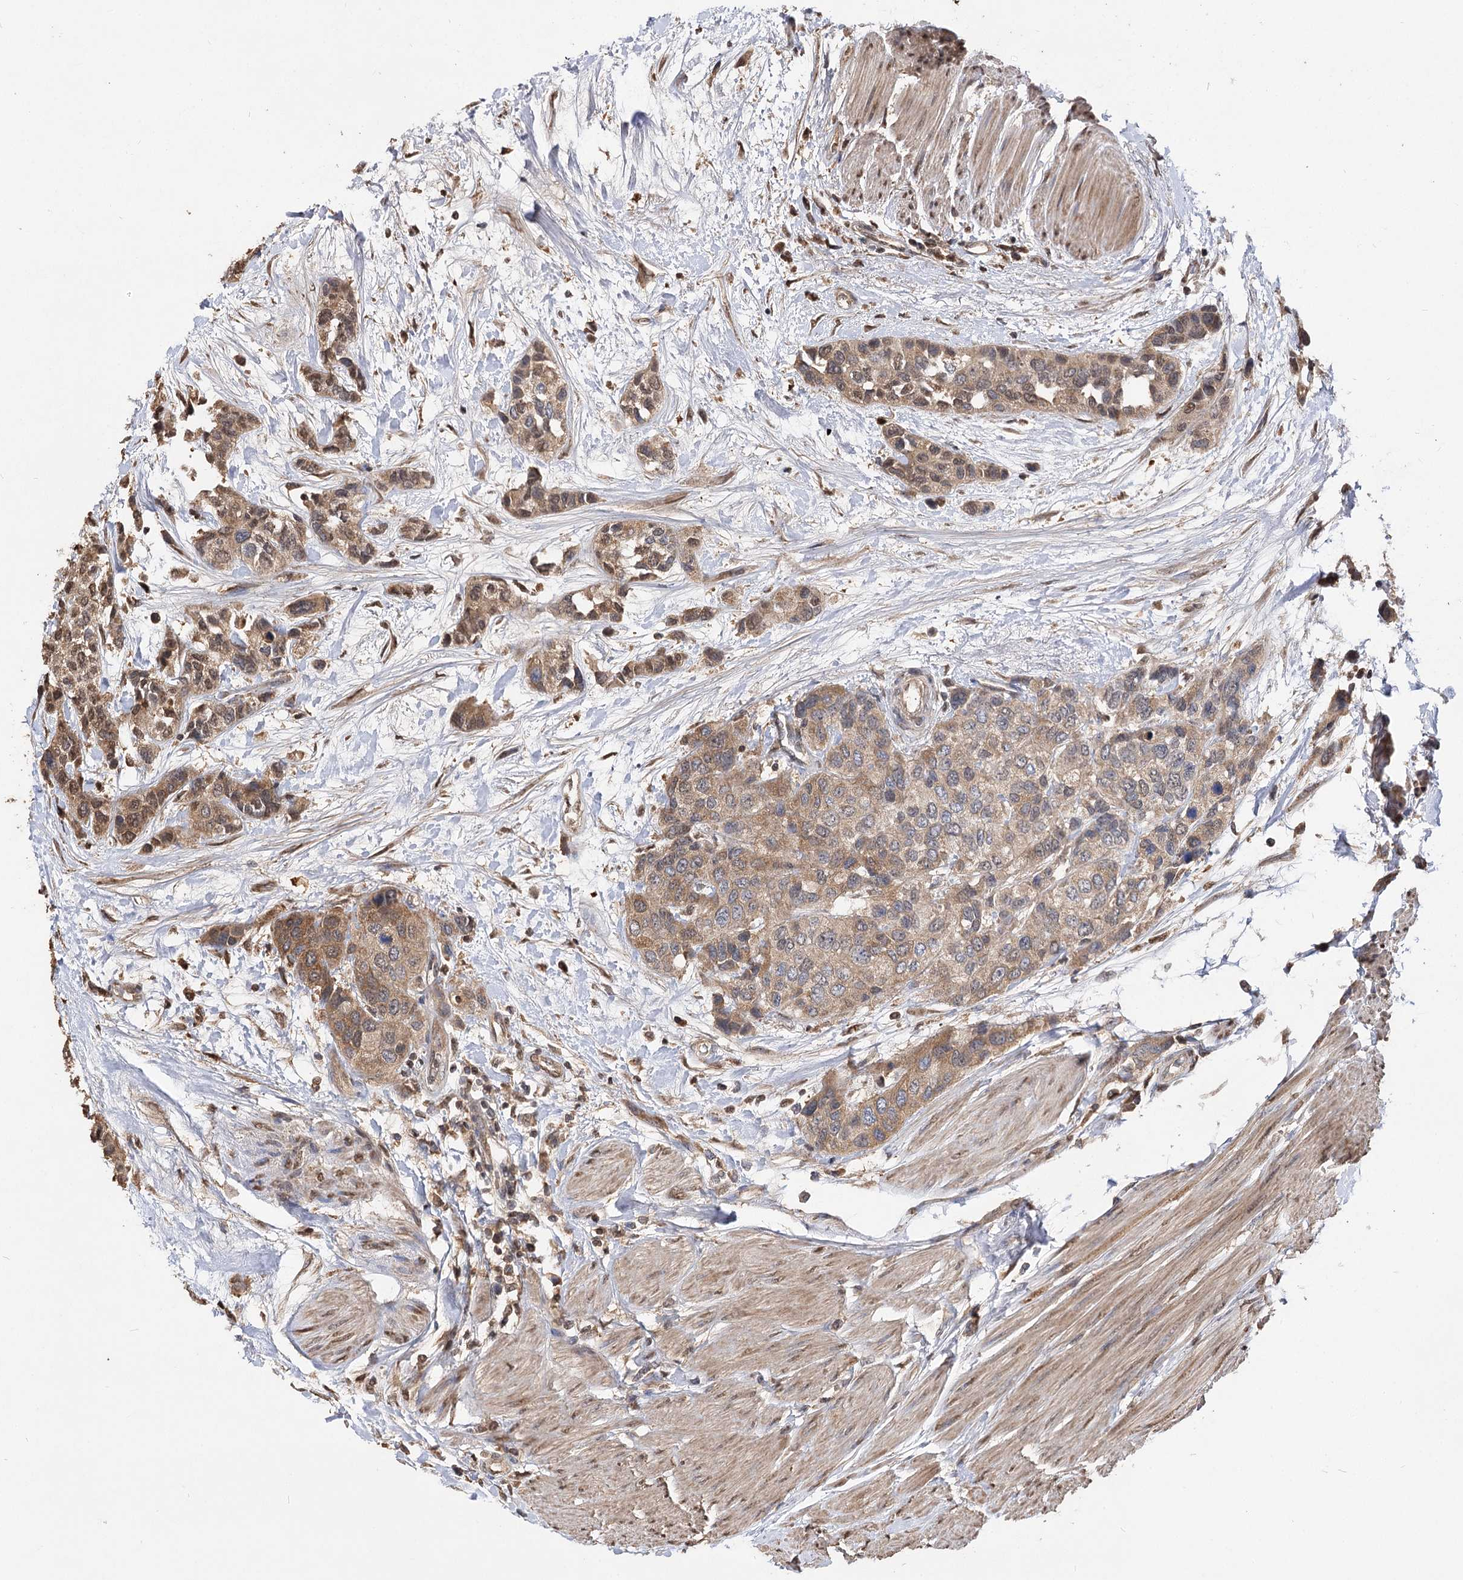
{"staining": {"intensity": "moderate", "quantity": ">75%", "location": "cytoplasmic/membranous"}, "tissue": "urothelial cancer", "cell_type": "Tumor cells", "image_type": "cancer", "snomed": [{"axis": "morphology", "description": "Normal tissue, NOS"}, {"axis": "morphology", "description": "Urothelial carcinoma, High grade"}, {"axis": "topography", "description": "Vascular tissue"}, {"axis": "topography", "description": "Urinary bladder"}], "caption": "A brown stain labels moderate cytoplasmic/membranous positivity of a protein in high-grade urothelial carcinoma tumor cells.", "gene": "ARL13A", "patient": {"sex": "female", "age": 56}}